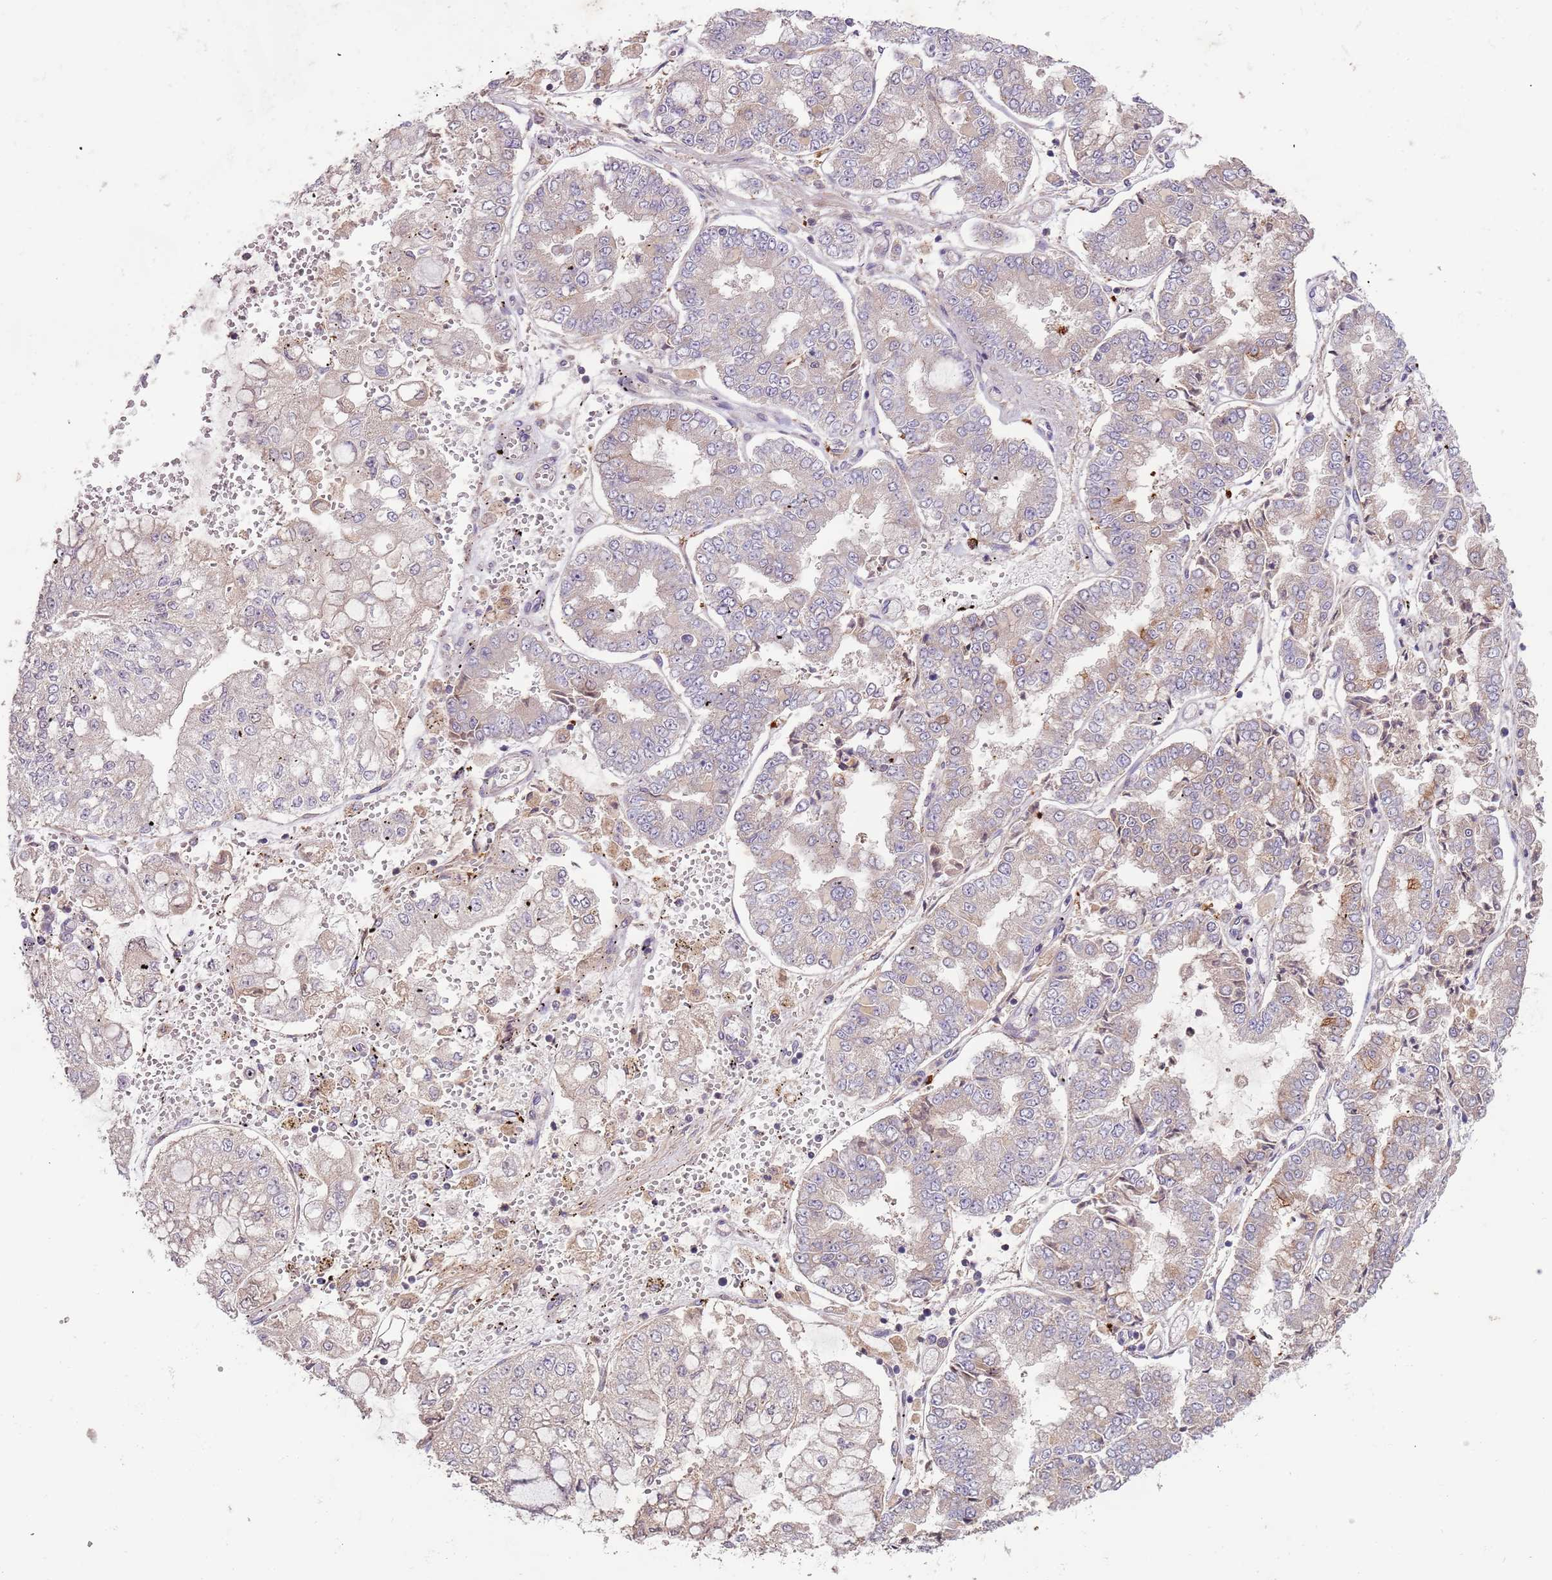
{"staining": {"intensity": "moderate", "quantity": "<25%", "location": "cytoplasmic/membranous"}, "tissue": "stomach cancer", "cell_type": "Tumor cells", "image_type": "cancer", "snomed": [{"axis": "morphology", "description": "Adenocarcinoma, NOS"}, {"axis": "topography", "description": "Stomach"}], "caption": "IHC of human stomach adenocarcinoma demonstrates low levels of moderate cytoplasmic/membranous staining in approximately <25% of tumor cells. (Brightfield microscopy of DAB IHC at high magnification).", "gene": "FECH", "patient": {"sex": "male", "age": 76}}